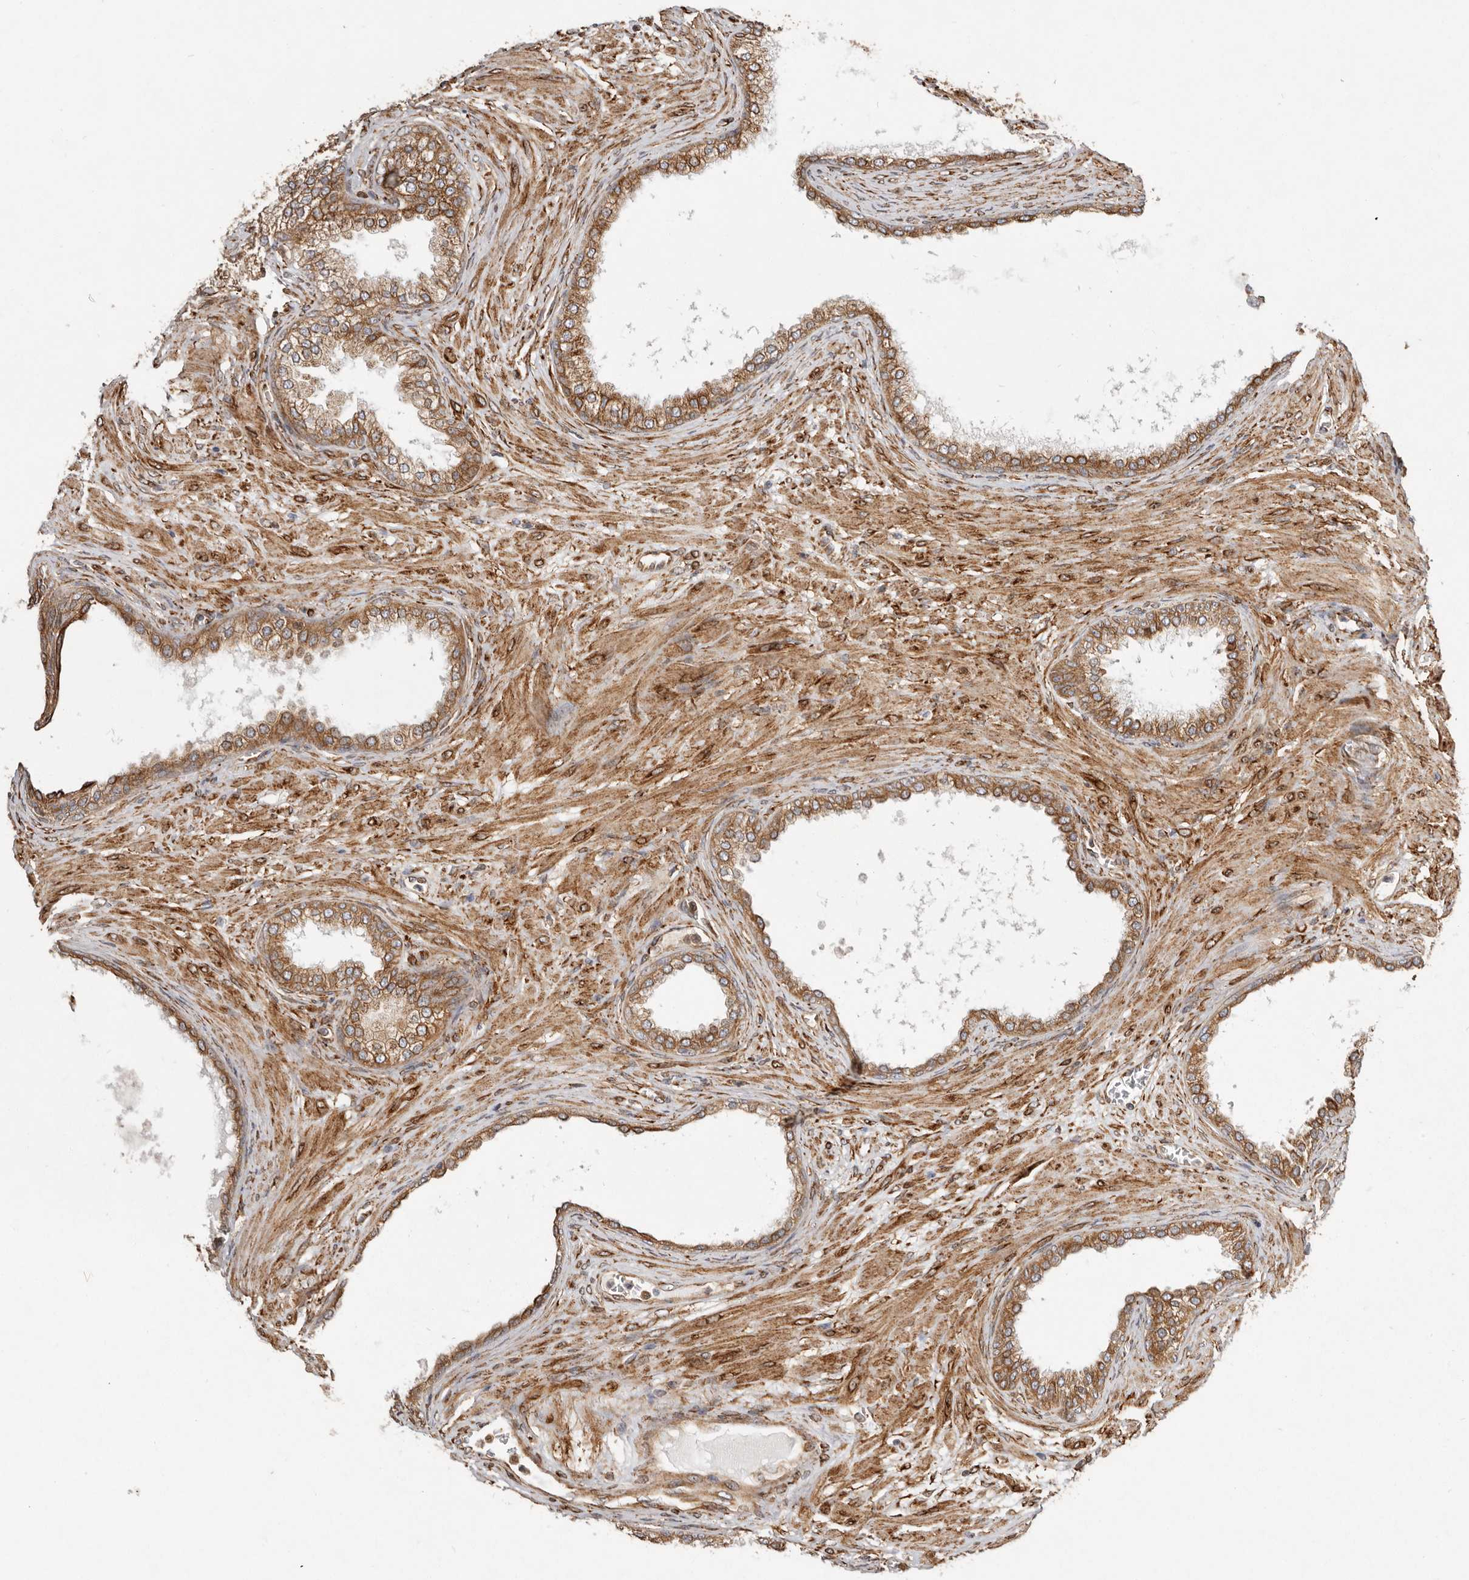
{"staining": {"intensity": "moderate", "quantity": ">75%", "location": "cytoplasmic/membranous"}, "tissue": "prostate cancer", "cell_type": "Tumor cells", "image_type": "cancer", "snomed": [{"axis": "morphology", "description": "Normal tissue, NOS"}, {"axis": "morphology", "description": "Adenocarcinoma, Low grade"}, {"axis": "topography", "description": "Prostate"}, {"axis": "topography", "description": "Peripheral nerve tissue"}], "caption": "Protein analysis of prostate cancer (adenocarcinoma (low-grade)) tissue reveals moderate cytoplasmic/membranous expression in about >75% of tumor cells. The staining was performed using DAB to visualize the protein expression in brown, while the nuclei were stained in blue with hematoxylin (Magnification: 20x).", "gene": "WDTC1", "patient": {"sex": "male", "age": 71}}